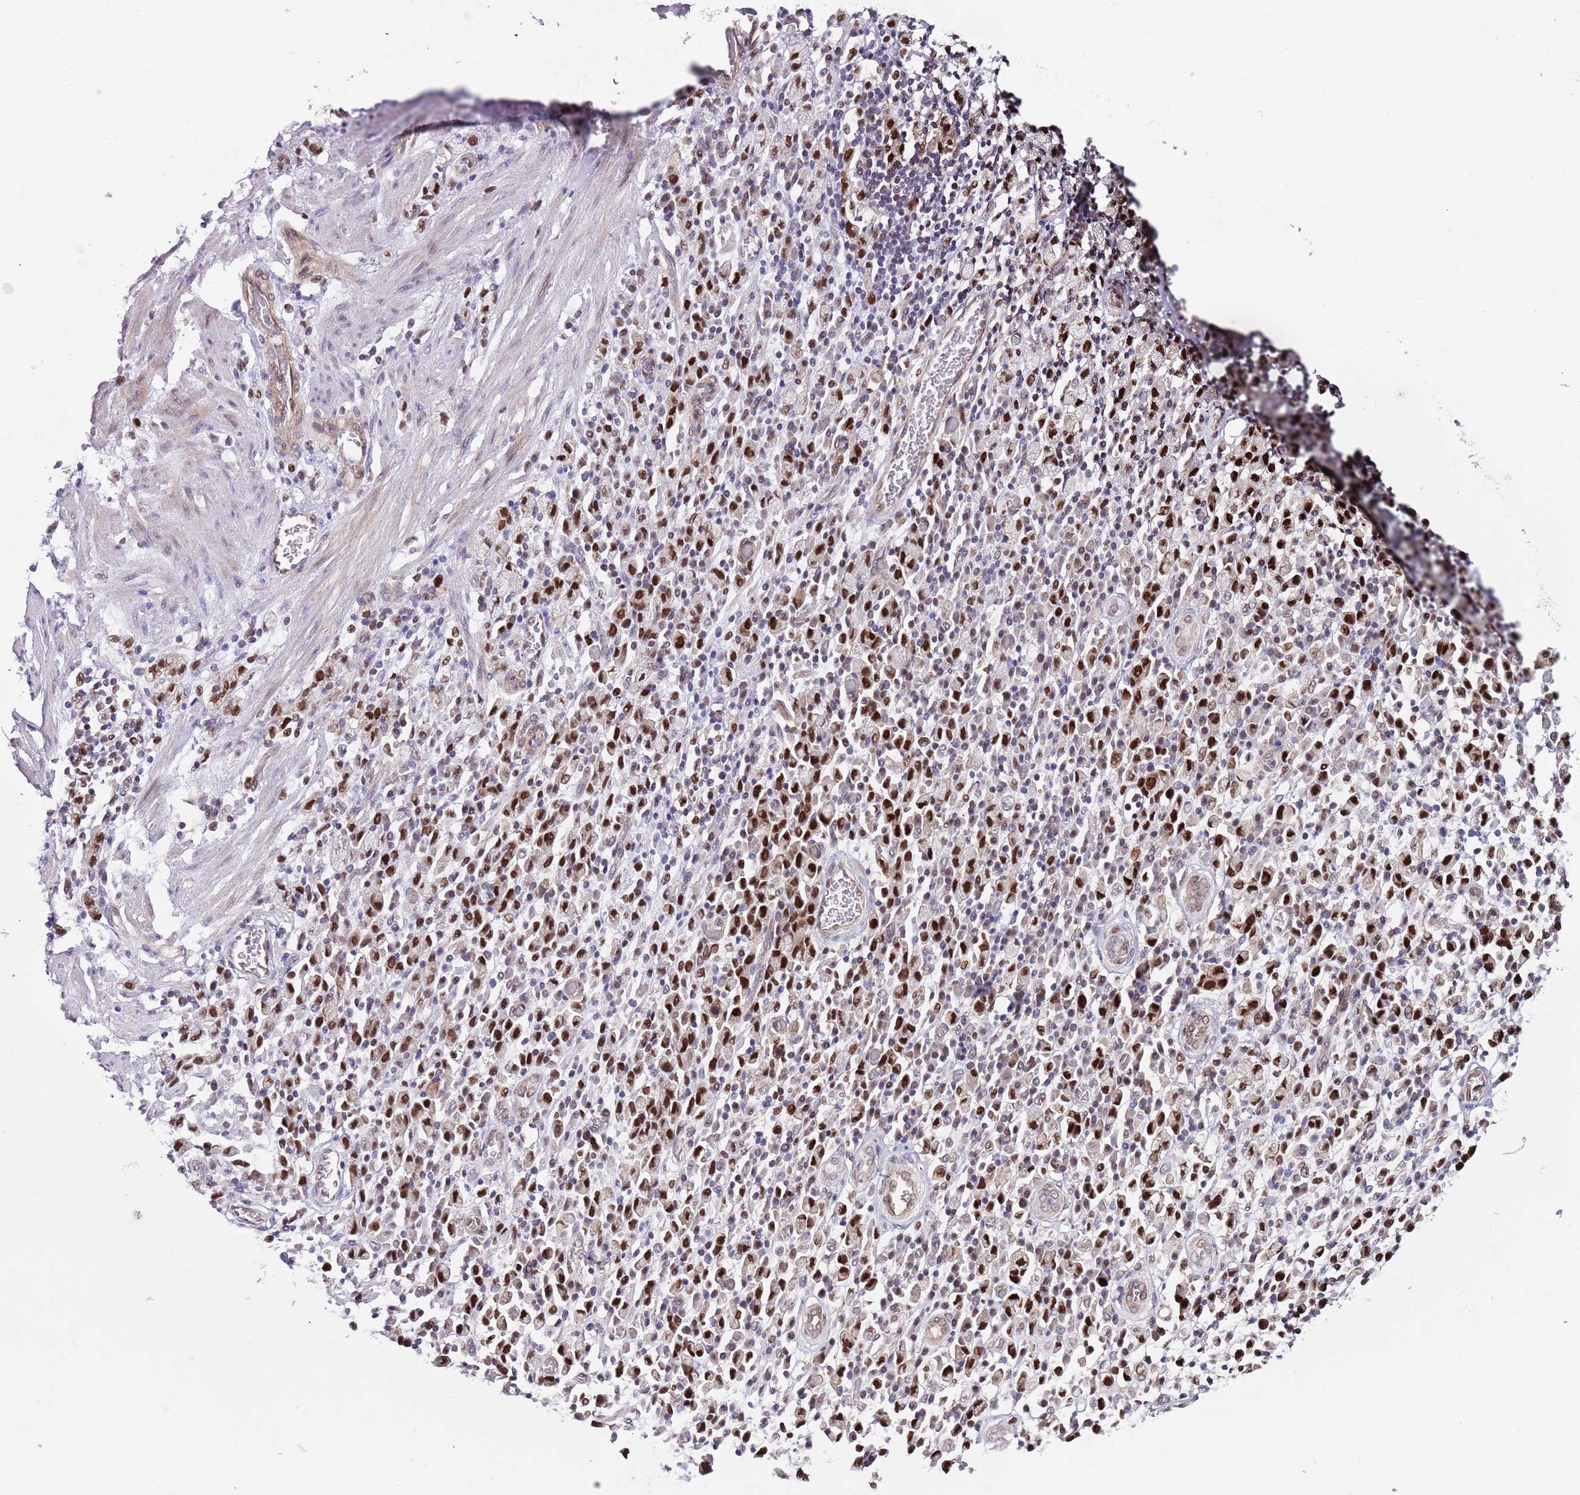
{"staining": {"intensity": "strong", "quantity": "25%-75%", "location": "nuclear"}, "tissue": "stomach cancer", "cell_type": "Tumor cells", "image_type": "cancer", "snomed": [{"axis": "morphology", "description": "Adenocarcinoma, NOS"}, {"axis": "topography", "description": "Stomach"}], "caption": "Protein staining of stomach adenocarcinoma tissue demonstrates strong nuclear positivity in about 25%-75% of tumor cells.", "gene": "RMND5B", "patient": {"sex": "male", "age": 77}}